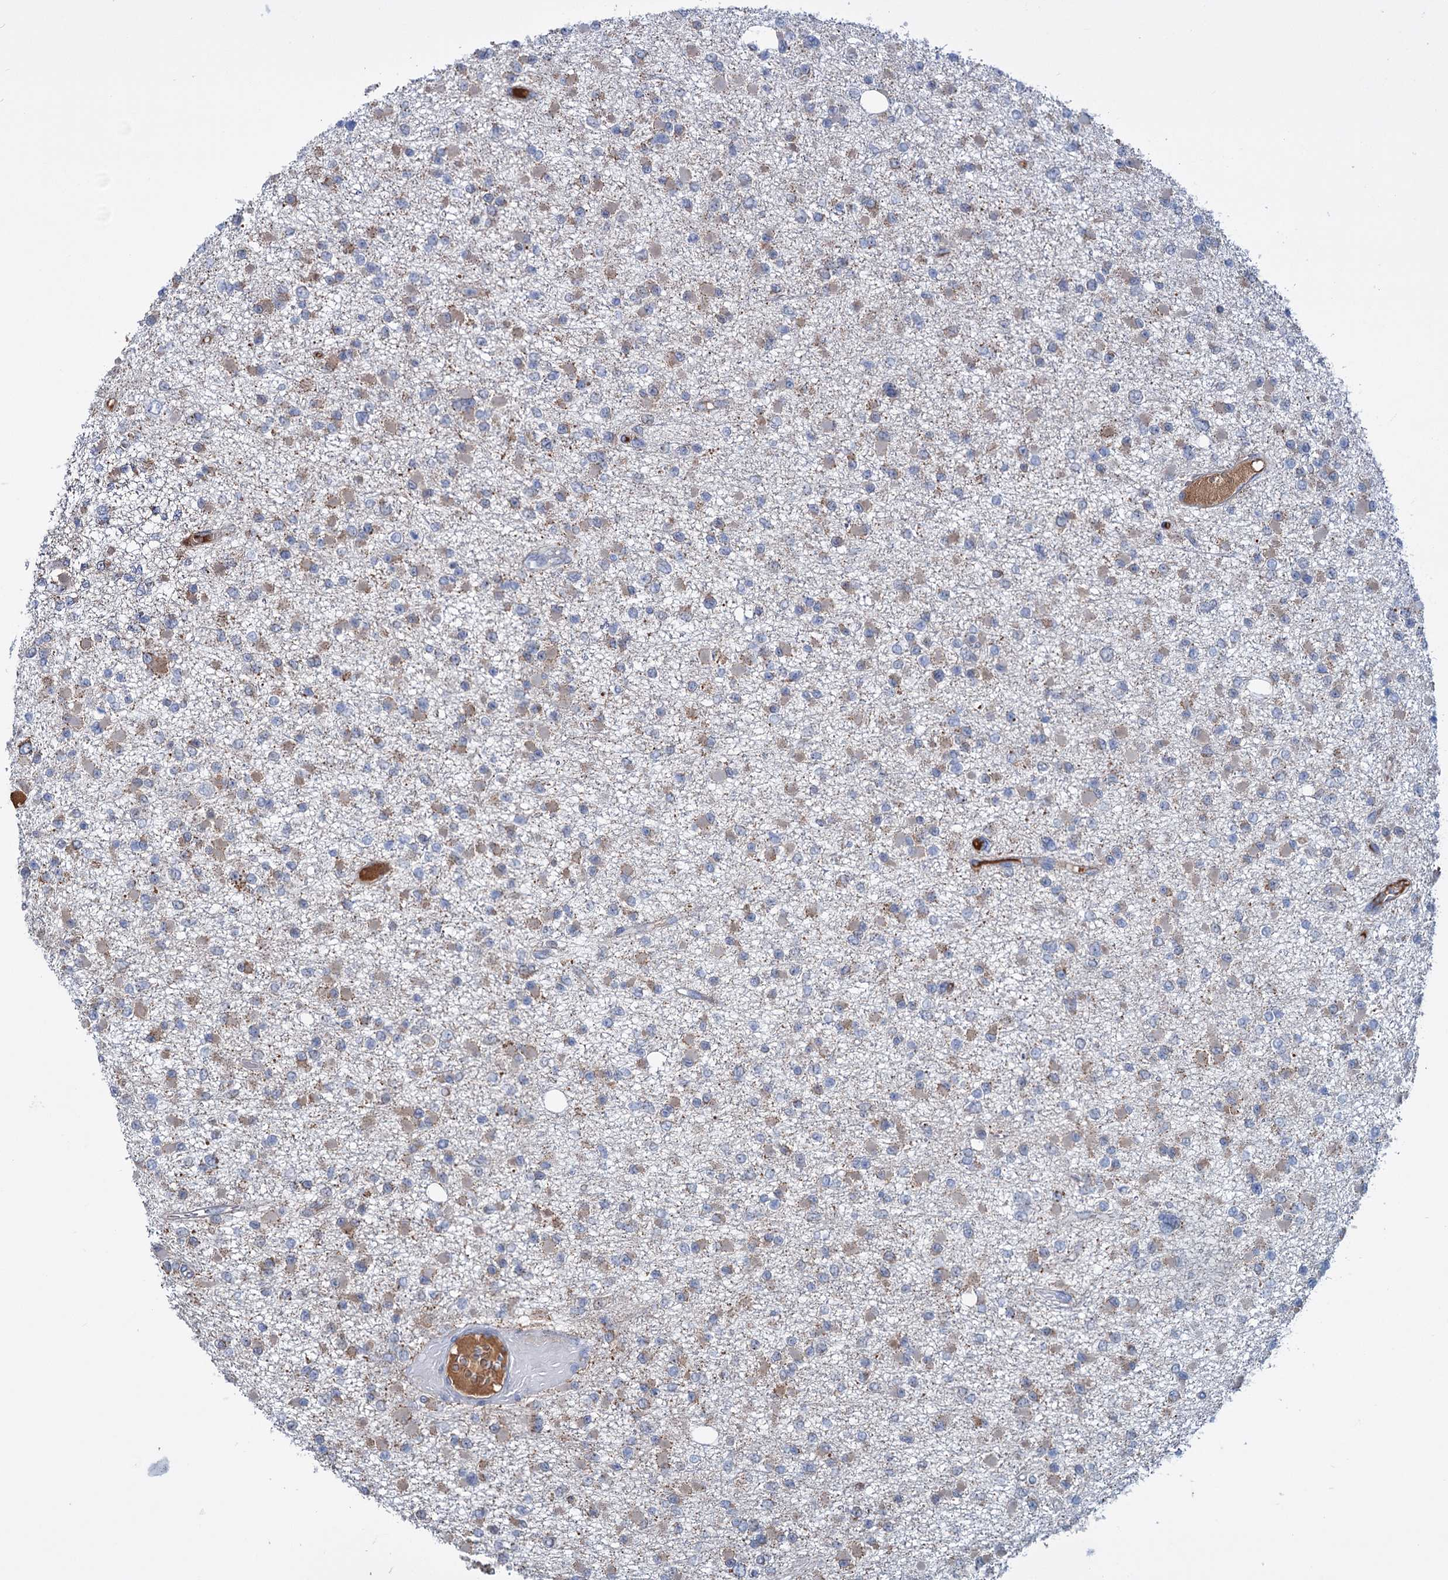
{"staining": {"intensity": "weak", "quantity": "25%-75%", "location": "cytoplasmic/membranous"}, "tissue": "glioma", "cell_type": "Tumor cells", "image_type": "cancer", "snomed": [{"axis": "morphology", "description": "Glioma, malignant, Low grade"}, {"axis": "topography", "description": "Brain"}], "caption": "DAB immunohistochemical staining of malignant glioma (low-grade) reveals weak cytoplasmic/membranous protein positivity in about 25%-75% of tumor cells.", "gene": "LPIN1", "patient": {"sex": "female", "age": 22}}